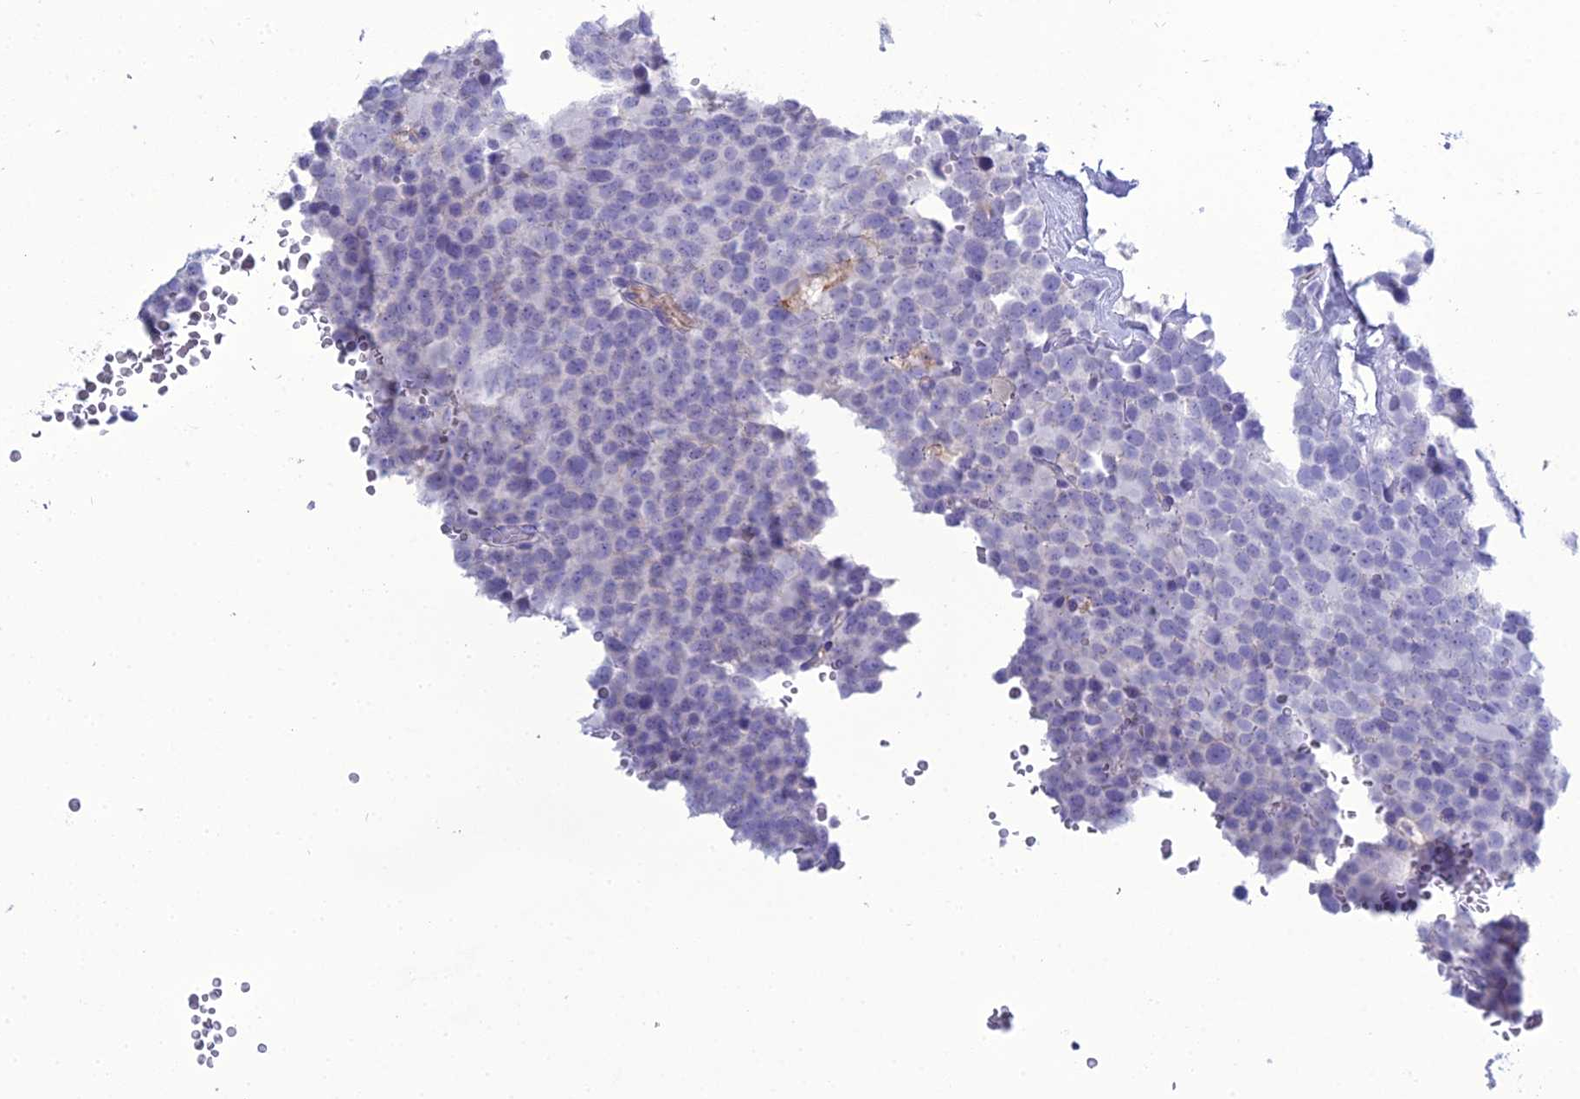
{"staining": {"intensity": "negative", "quantity": "none", "location": "none"}, "tissue": "testis cancer", "cell_type": "Tumor cells", "image_type": "cancer", "snomed": [{"axis": "morphology", "description": "Seminoma, NOS"}, {"axis": "topography", "description": "Testis"}], "caption": "IHC histopathology image of human testis cancer (seminoma) stained for a protein (brown), which reveals no positivity in tumor cells.", "gene": "ACE", "patient": {"sex": "male", "age": 71}}